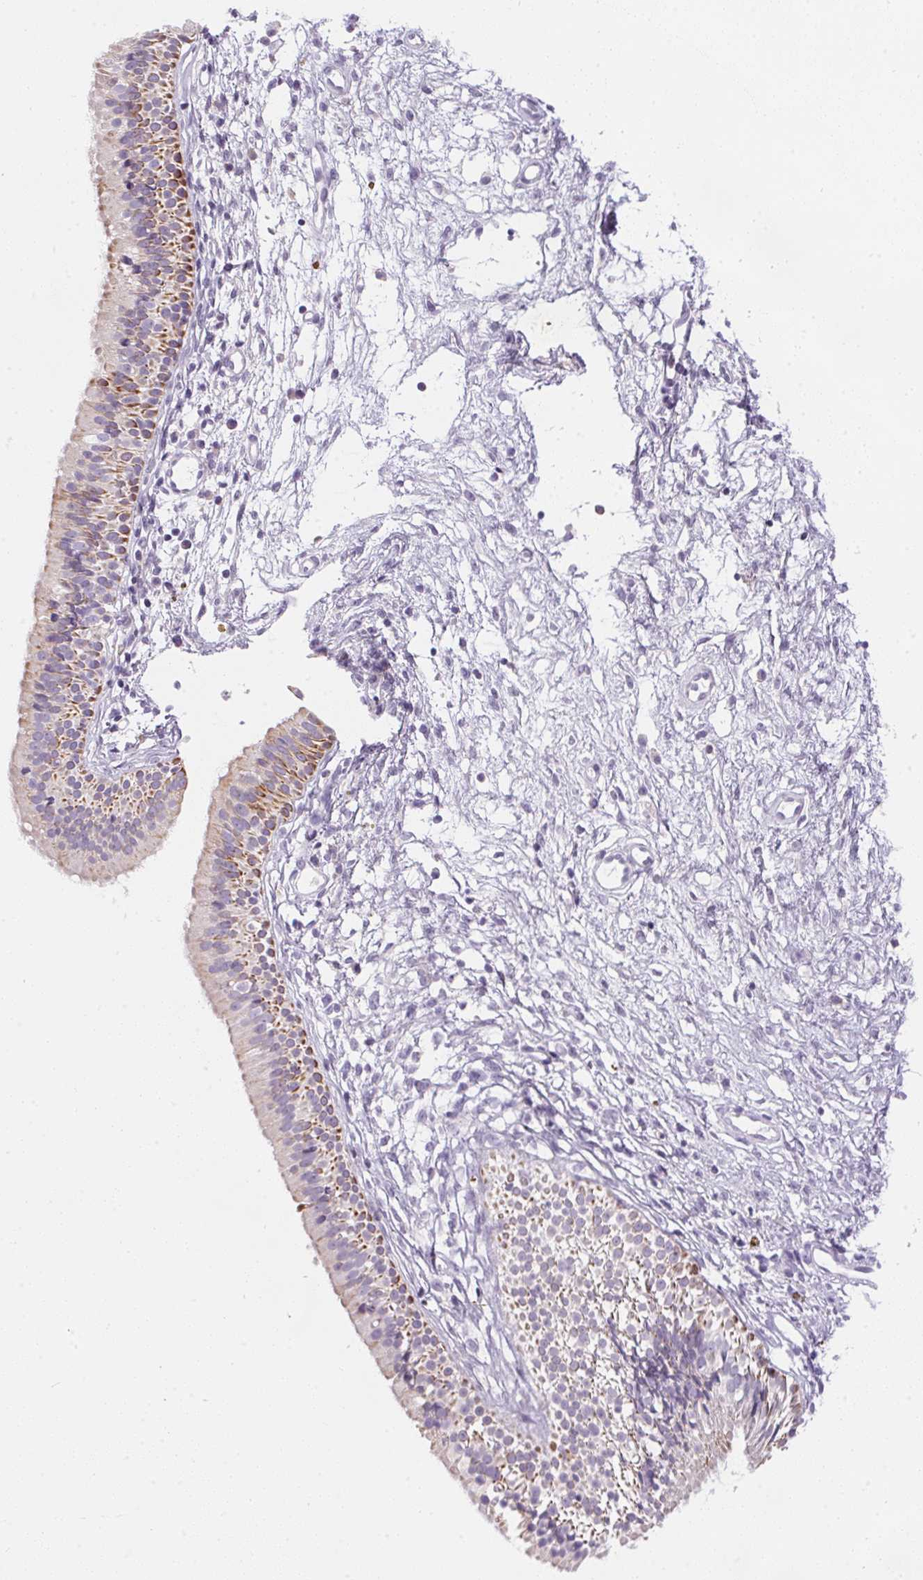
{"staining": {"intensity": "moderate", "quantity": "<25%", "location": "cytoplasmic/membranous"}, "tissue": "nasopharynx", "cell_type": "Respiratory epithelial cells", "image_type": "normal", "snomed": [{"axis": "morphology", "description": "Normal tissue, NOS"}, {"axis": "topography", "description": "Nasopharynx"}], "caption": "Brown immunohistochemical staining in normal human nasopharynx displays moderate cytoplasmic/membranous staining in approximately <25% of respiratory epithelial cells. (Brightfield microscopy of DAB IHC at high magnification).", "gene": "ECPAS", "patient": {"sex": "male", "age": 24}}